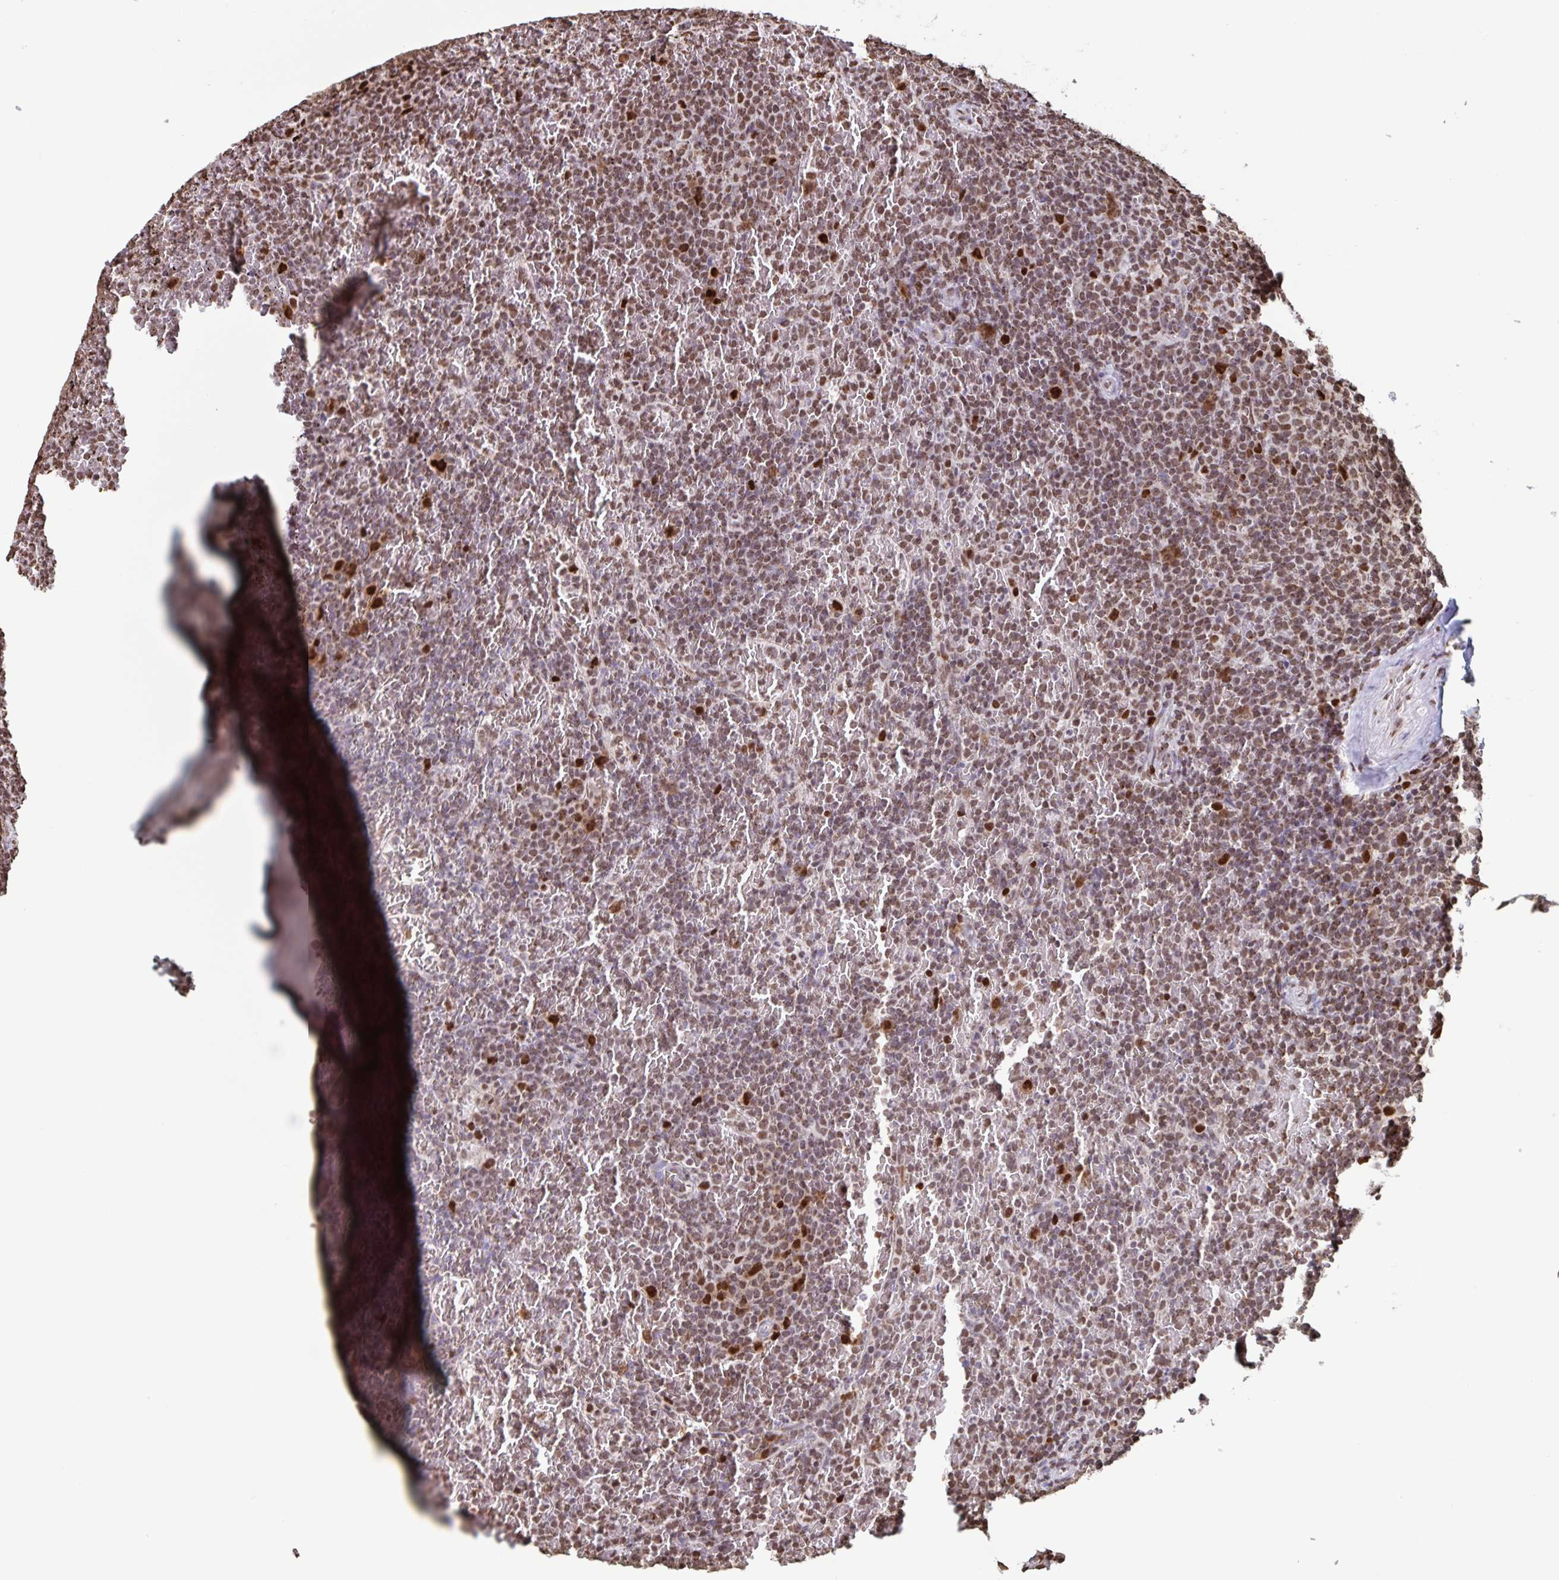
{"staining": {"intensity": "moderate", "quantity": "25%-75%", "location": "nuclear"}, "tissue": "lymphoma", "cell_type": "Tumor cells", "image_type": "cancer", "snomed": [{"axis": "morphology", "description": "Malignant lymphoma, non-Hodgkin's type, Low grade"}, {"axis": "topography", "description": "Spleen"}], "caption": "Immunohistochemistry (IHC) image of human malignant lymphoma, non-Hodgkin's type (low-grade) stained for a protein (brown), which demonstrates medium levels of moderate nuclear staining in approximately 25%-75% of tumor cells.", "gene": "DUT", "patient": {"sex": "female", "age": 77}}